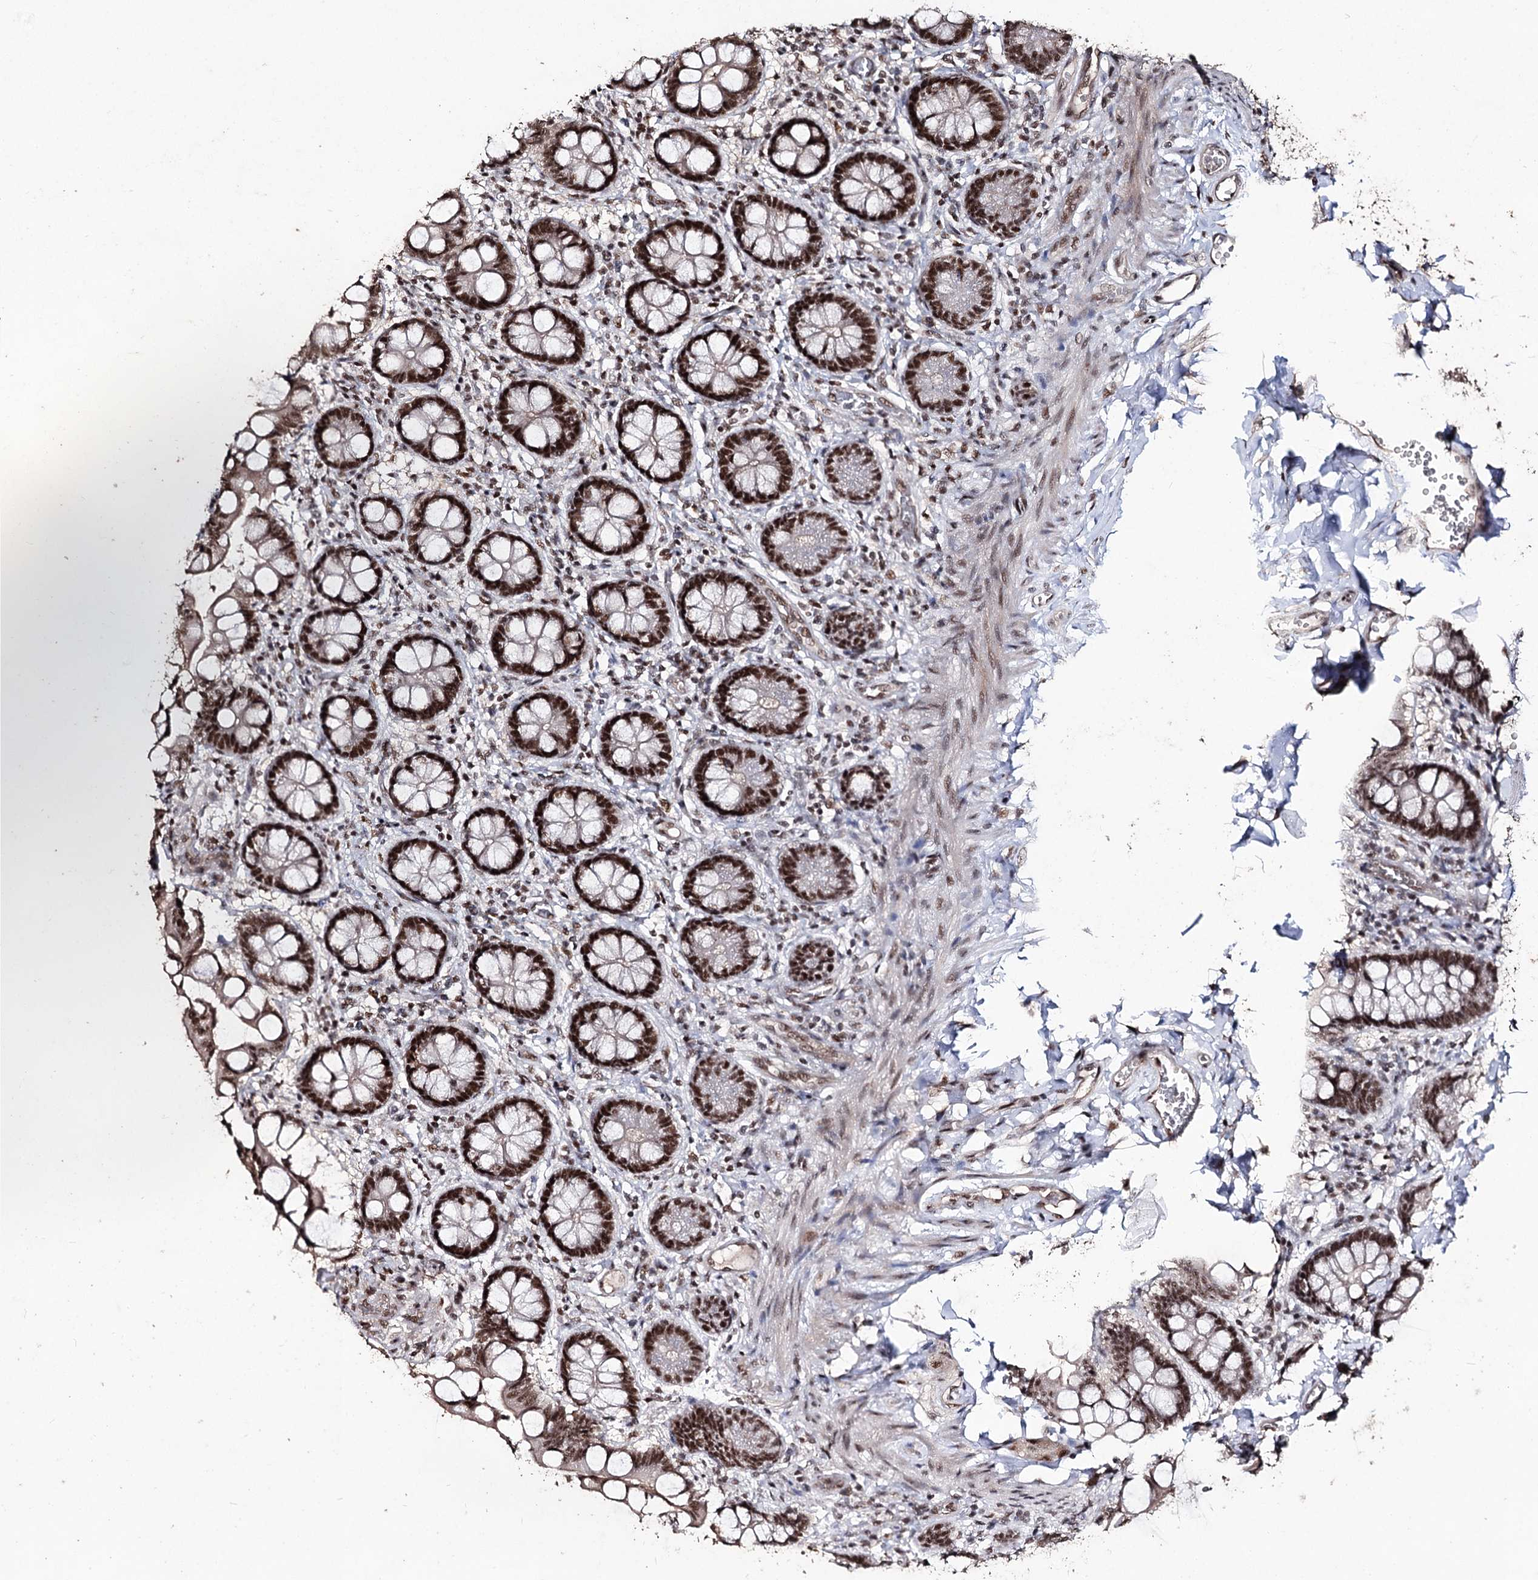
{"staining": {"intensity": "strong", "quantity": ">75%", "location": "nuclear"}, "tissue": "small intestine", "cell_type": "Glandular cells", "image_type": "normal", "snomed": [{"axis": "morphology", "description": "Normal tissue, NOS"}, {"axis": "topography", "description": "Small intestine"}], "caption": "A micrograph of small intestine stained for a protein exhibits strong nuclear brown staining in glandular cells.", "gene": "U2SURP", "patient": {"sex": "male", "age": 52}}